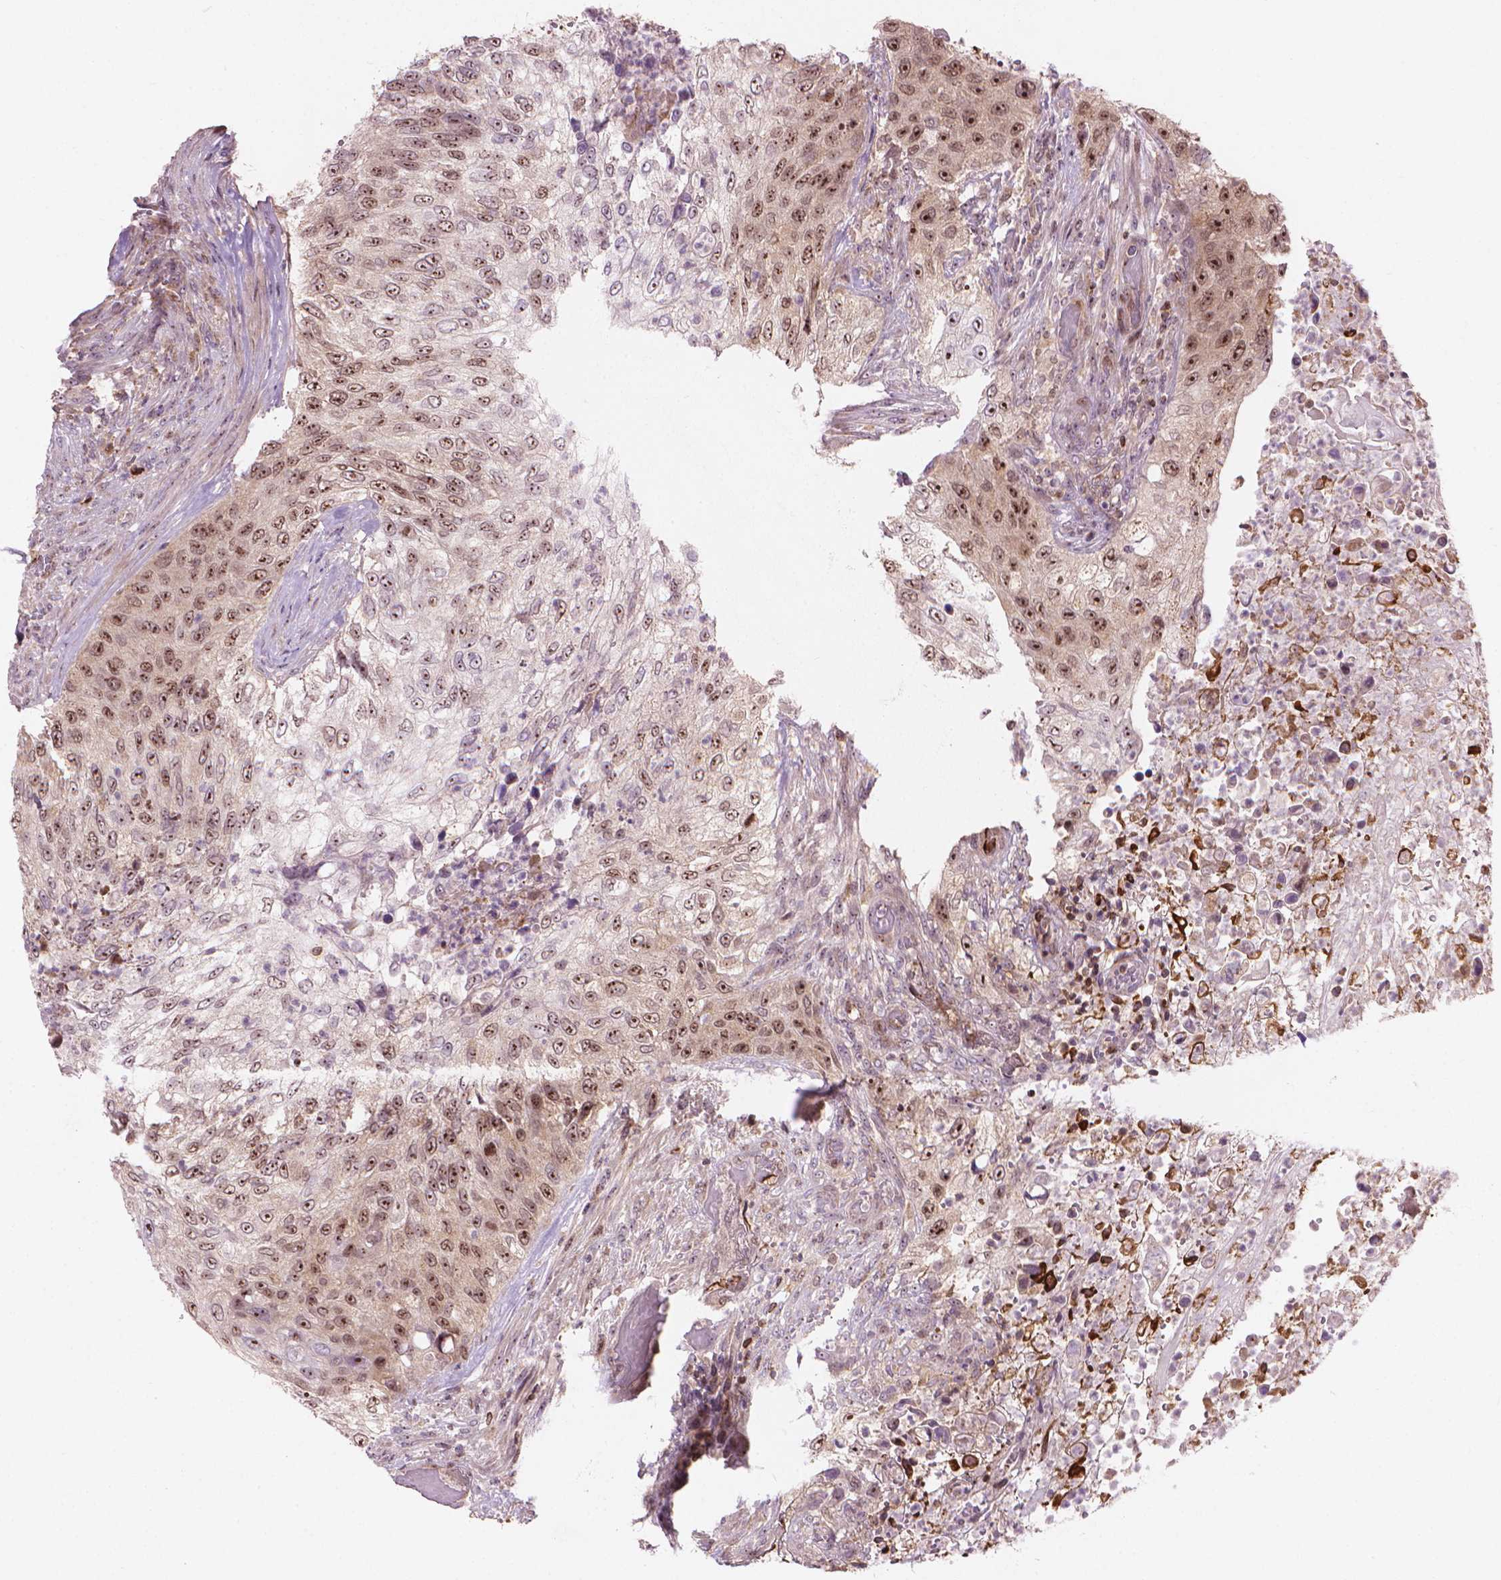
{"staining": {"intensity": "moderate", "quantity": ">75%", "location": "nuclear"}, "tissue": "urothelial cancer", "cell_type": "Tumor cells", "image_type": "cancer", "snomed": [{"axis": "morphology", "description": "Urothelial carcinoma, High grade"}, {"axis": "topography", "description": "Urinary bladder"}], "caption": "Moderate nuclear protein expression is appreciated in approximately >75% of tumor cells in urothelial cancer. The protein of interest is shown in brown color, while the nuclei are stained blue.", "gene": "SMC2", "patient": {"sex": "female", "age": 60}}